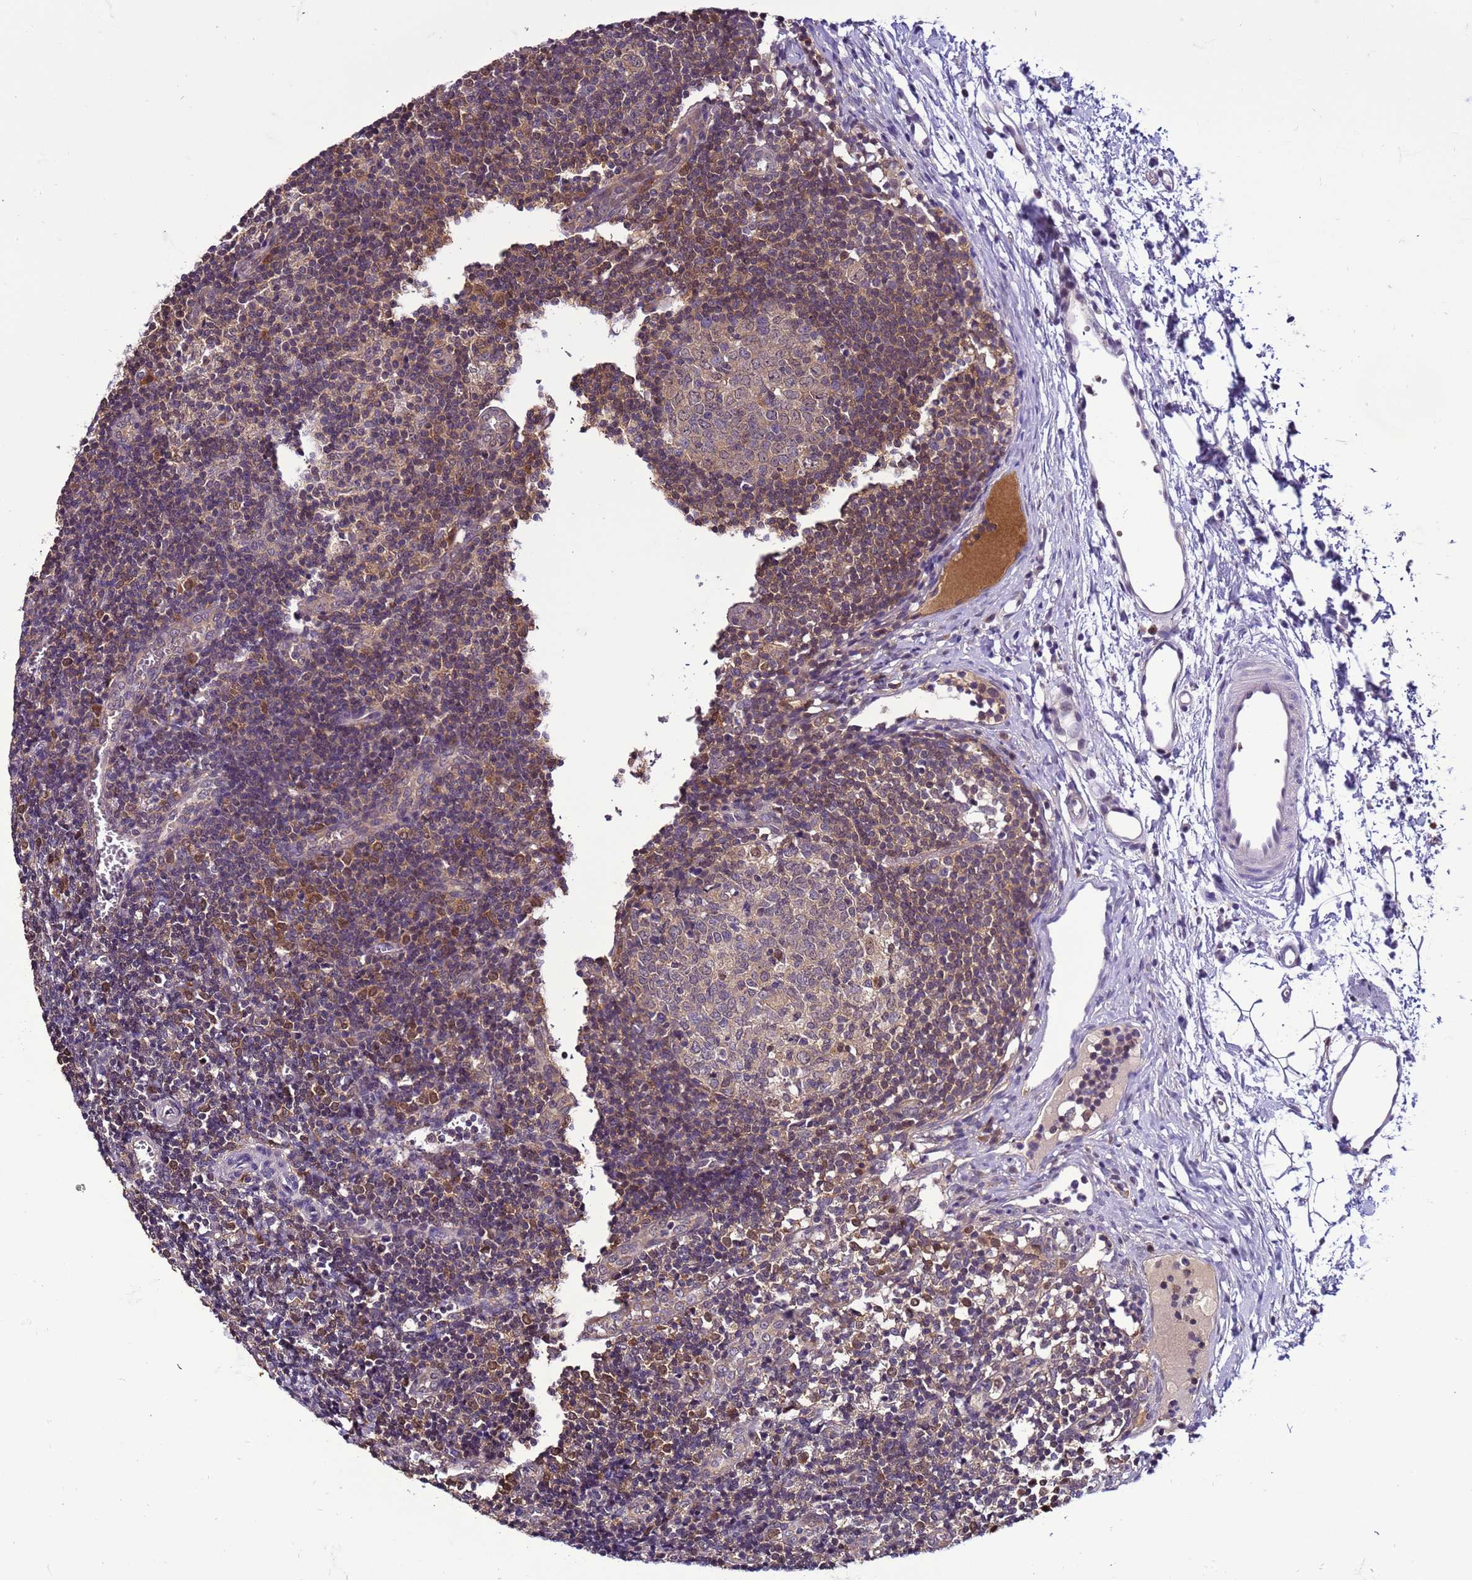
{"staining": {"intensity": "moderate", "quantity": "25%-75%", "location": "cytoplasmic/membranous"}, "tissue": "lymph node", "cell_type": "Germinal center cells", "image_type": "normal", "snomed": [{"axis": "morphology", "description": "Normal tissue, NOS"}, {"axis": "topography", "description": "Lymph node"}], "caption": "Protein staining exhibits moderate cytoplasmic/membranous expression in about 25%-75% of germinal center cells in normal lymph node.", "gene": "DDI2", "patient": {"sex": "female", "age": 37}}